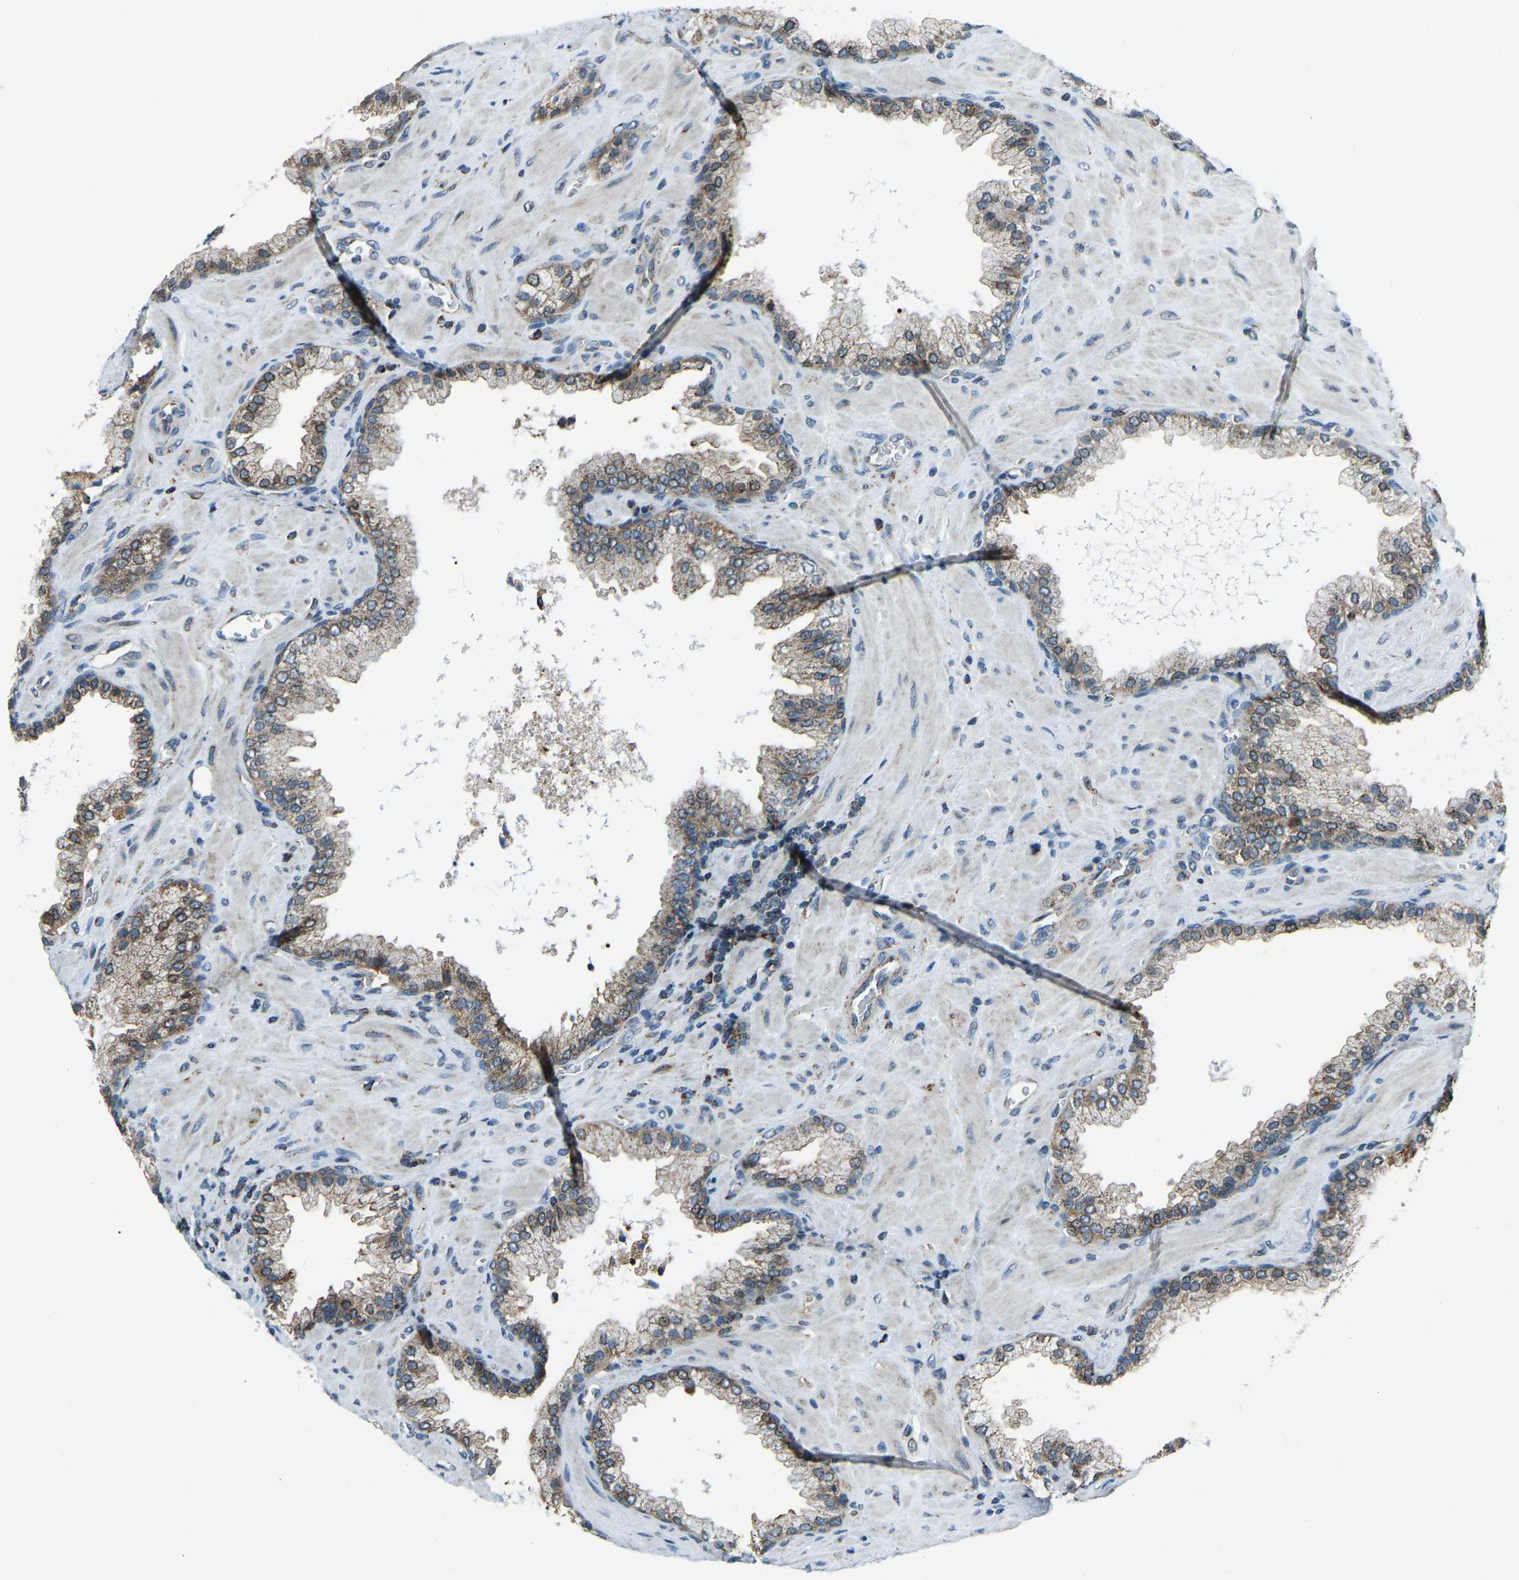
{"staining": {"intensity": "moderate", "quantity": "25%-75%", "location": "cytoplasmic/membranous"}, "tissue": "prostate cancer", "cell_type": "Tumor cells", "image_type": "cancer", "snomed": [{"axis": "morphology", "description": "Adenocarcinoma, Low grade"}, {"axis": "topography", "description": "Prostate"}], "caption": "Brown immunohistochemical staining in prostate cancer exhibits moderate cytoplasmic/membranous staining in approximately 25%-75% of tumor cells. The protein of interest is stained brown, and the nuclei are stained in blue (DAB (3,3'-diaminobenzidine) IHC with brightfield microscopy, high magnification).", "gene": "RBM33", "patient": {"sex": "male", "age": 71}}